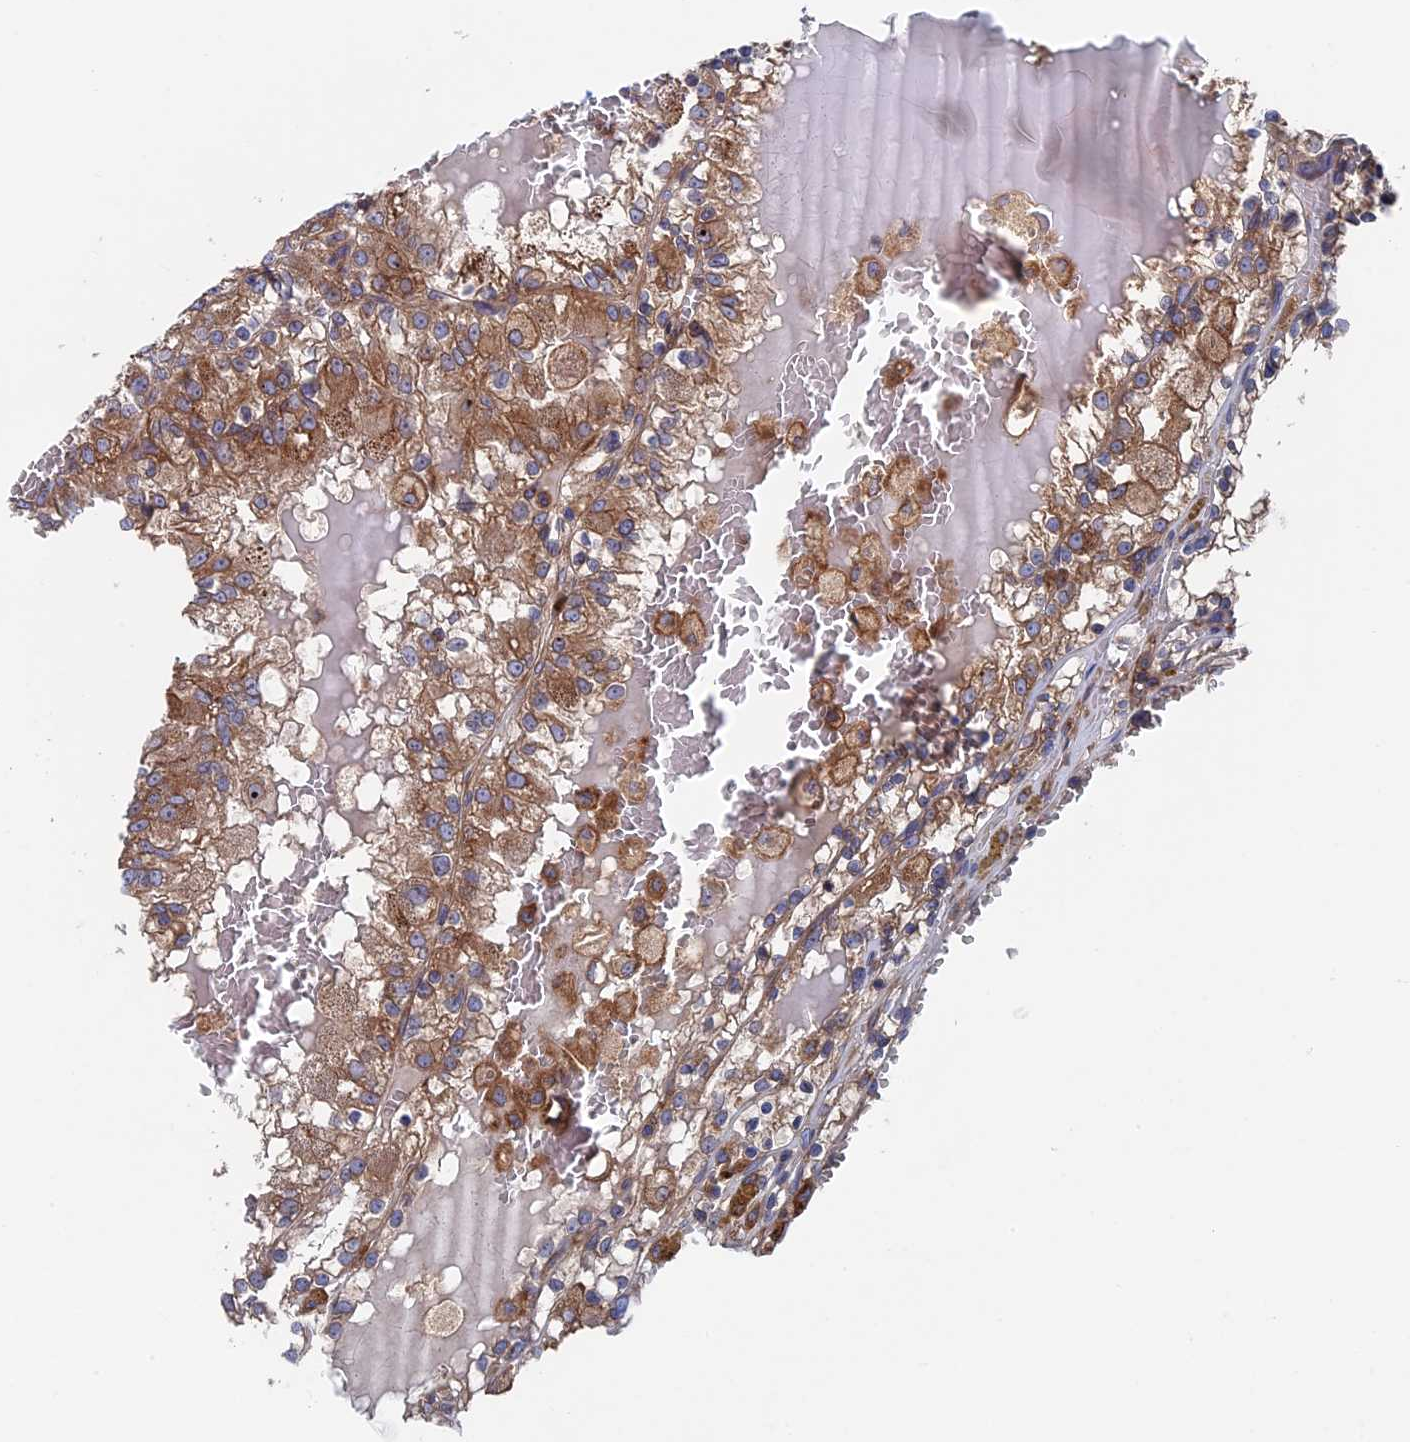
{"staining": {"intensity": "moderate", "quantity": ">75%", "location": "cytoplasmic/membranous"}, "tissue": "renal cancer", "cell_type": "Tumor cells", "image_type": "cancer", "snomed": [{"axis": "morphology", "description": "Adenocarcinoma, NOS"}, {"axis": "topography", "description": "Kidney"}], "caption": "An immunohistochemistry (IHC) micrograph of tumor tissue is shown. Protein staining in brown shows moderate cytoplasmic/membranous positivity in renal cancer (adenocarcinoma) within tumor cells.", "gene": "DNAJC3", "patient": {"sex": "female", "age": 56}}